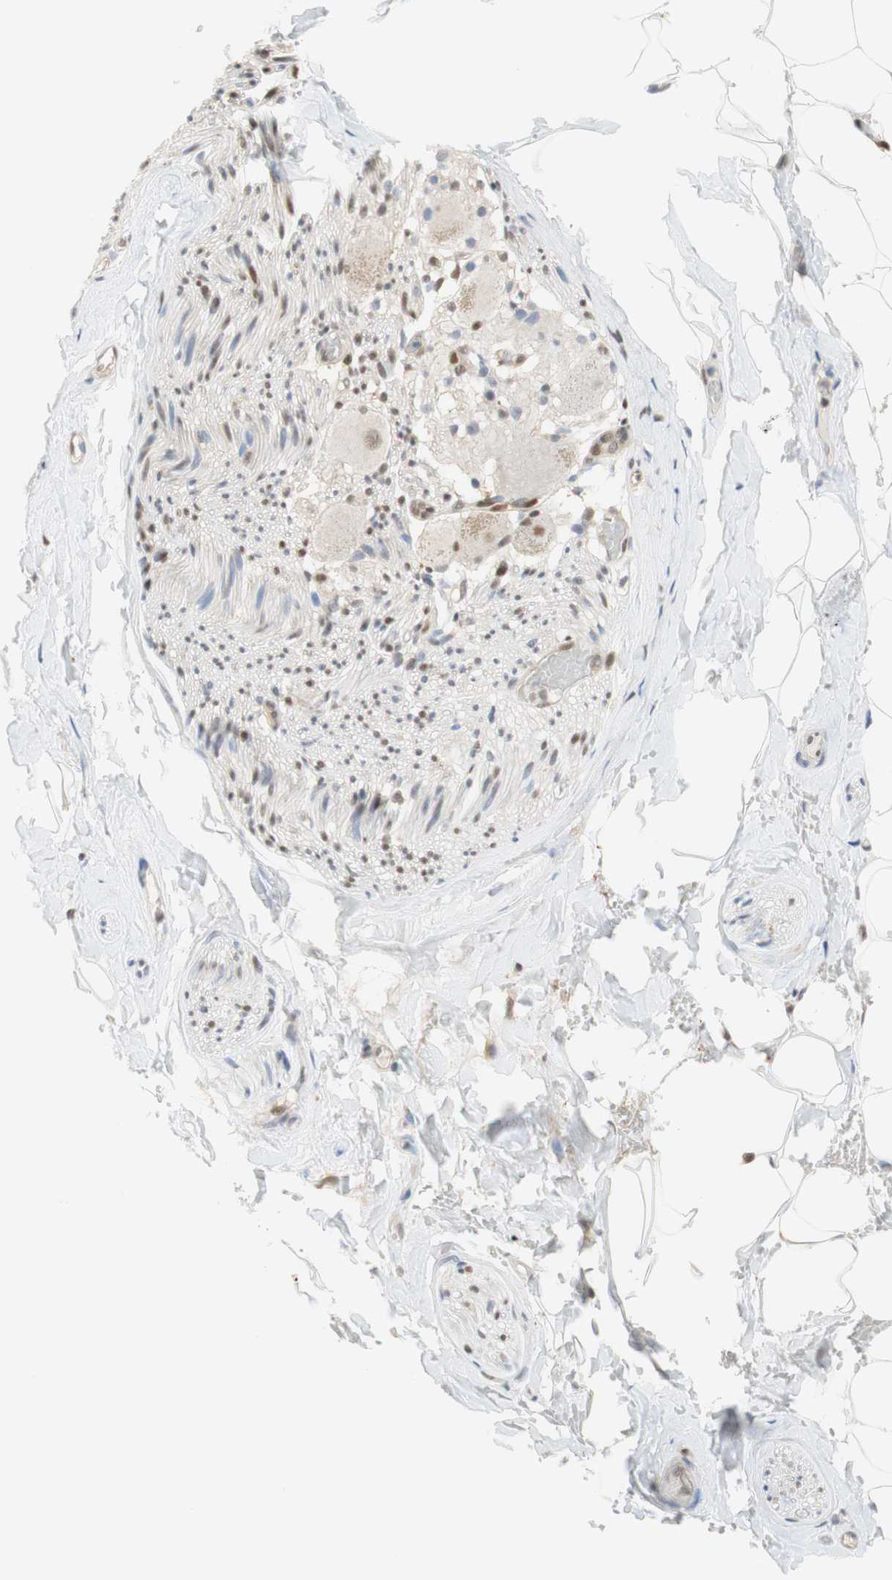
{"staining": {"intensity": "moderate", "quantity": ">75%", "location": "nuclear"}, "tissue": "adipose tissue", "cell_type": "Adipocytes", "image_type": "normal", "snomed": [{"axis": "morphology", "description": "Normal tissue, NOS"}, {"axis": "topography", "description": "Peripheral nerve tissue"}], "caption": "The micrograph reveals staining of benign adipose tissue, revealing moderate nuclear protein expression (brown color) within adipocytes. The protein of interest is shown in brown color, while the nuclei are stained blue.", "gene": "NAP1L4", "patient": {"sex": "male", "age": 70}}